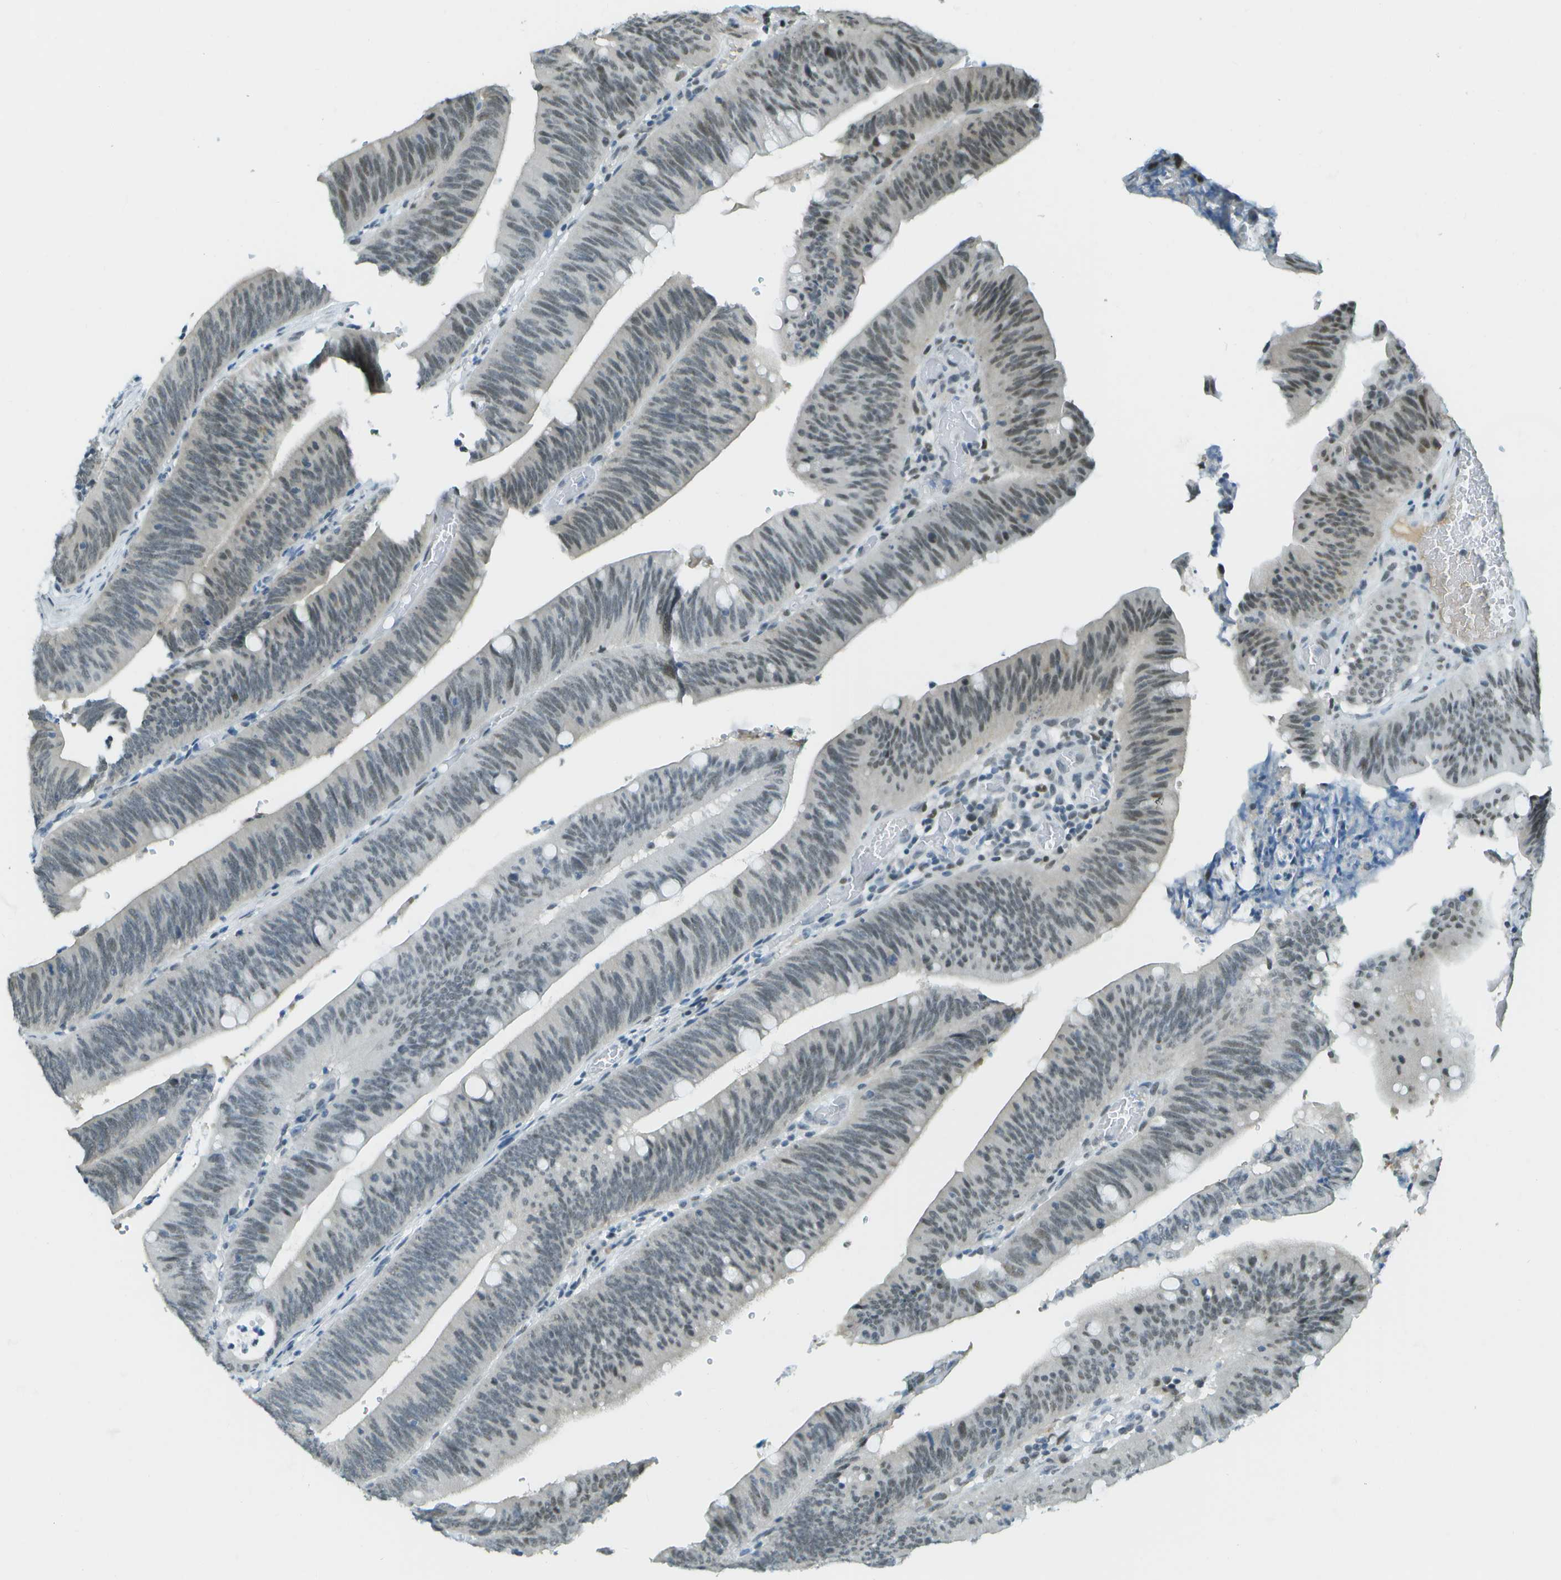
{"staining": {"intensity": "moderate", "quantity": "<25%", "location": "nuclear"}, "tissue": "colorectal cancer", "cell_type": "Tumor cells", "image_type": "cancer", "snomed": [{"axis": "morphology", "description": "Normal tissue, NOS"}, {"axis": "morphology", "description": "Adenocarcinoma, NOS"}, {"axis": "topography", "description": "Rectum"}], "caption": "Protein expression analysis of colorectal adenocarcinoma shows moderate nuclear positivity in approximately <25% of tumor cells.", "gene": "NEK11", "patient": {"sex": "female", "age": 66}}